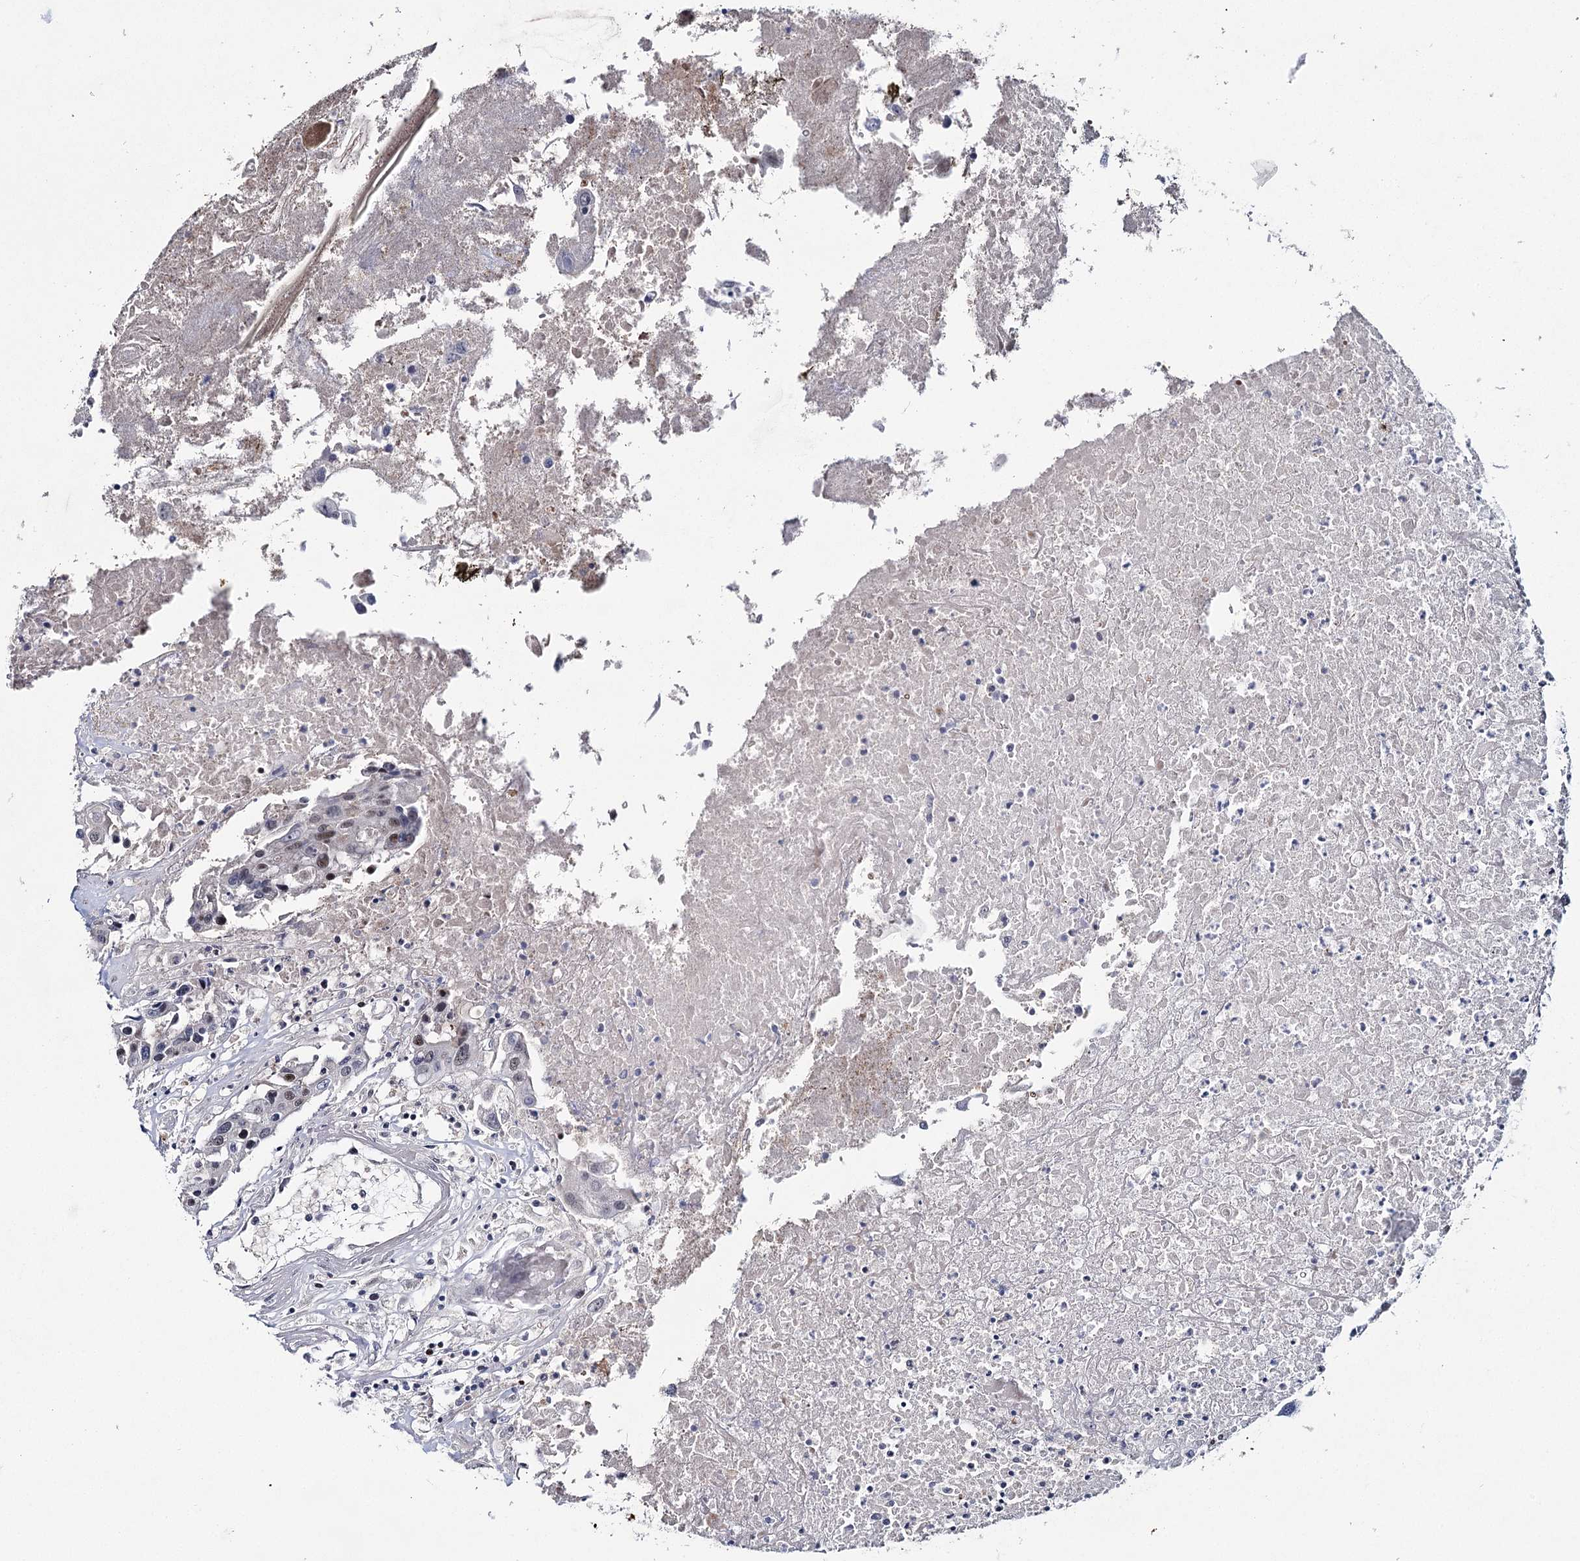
{"staining": {"intensity": "strong", "quantity": "25%-75%", "location": "nuclear"}, "tissue": "colorectal cancer", "cell_type": "Tumor cells", "image_type": "cancer", "snomed": [{"axis": "morphology", "description": "Adenocarcinoma, NOS"}, {"axis": "topography", "description": "Colon"}], "caption": "The image reveals staining of colorectal adenocarcinoma, revealing strong nuclear protein staining (brown color) within tumor cells.", "gene": "SCAF8", "patient": {"sex": "male", "age": 77}}